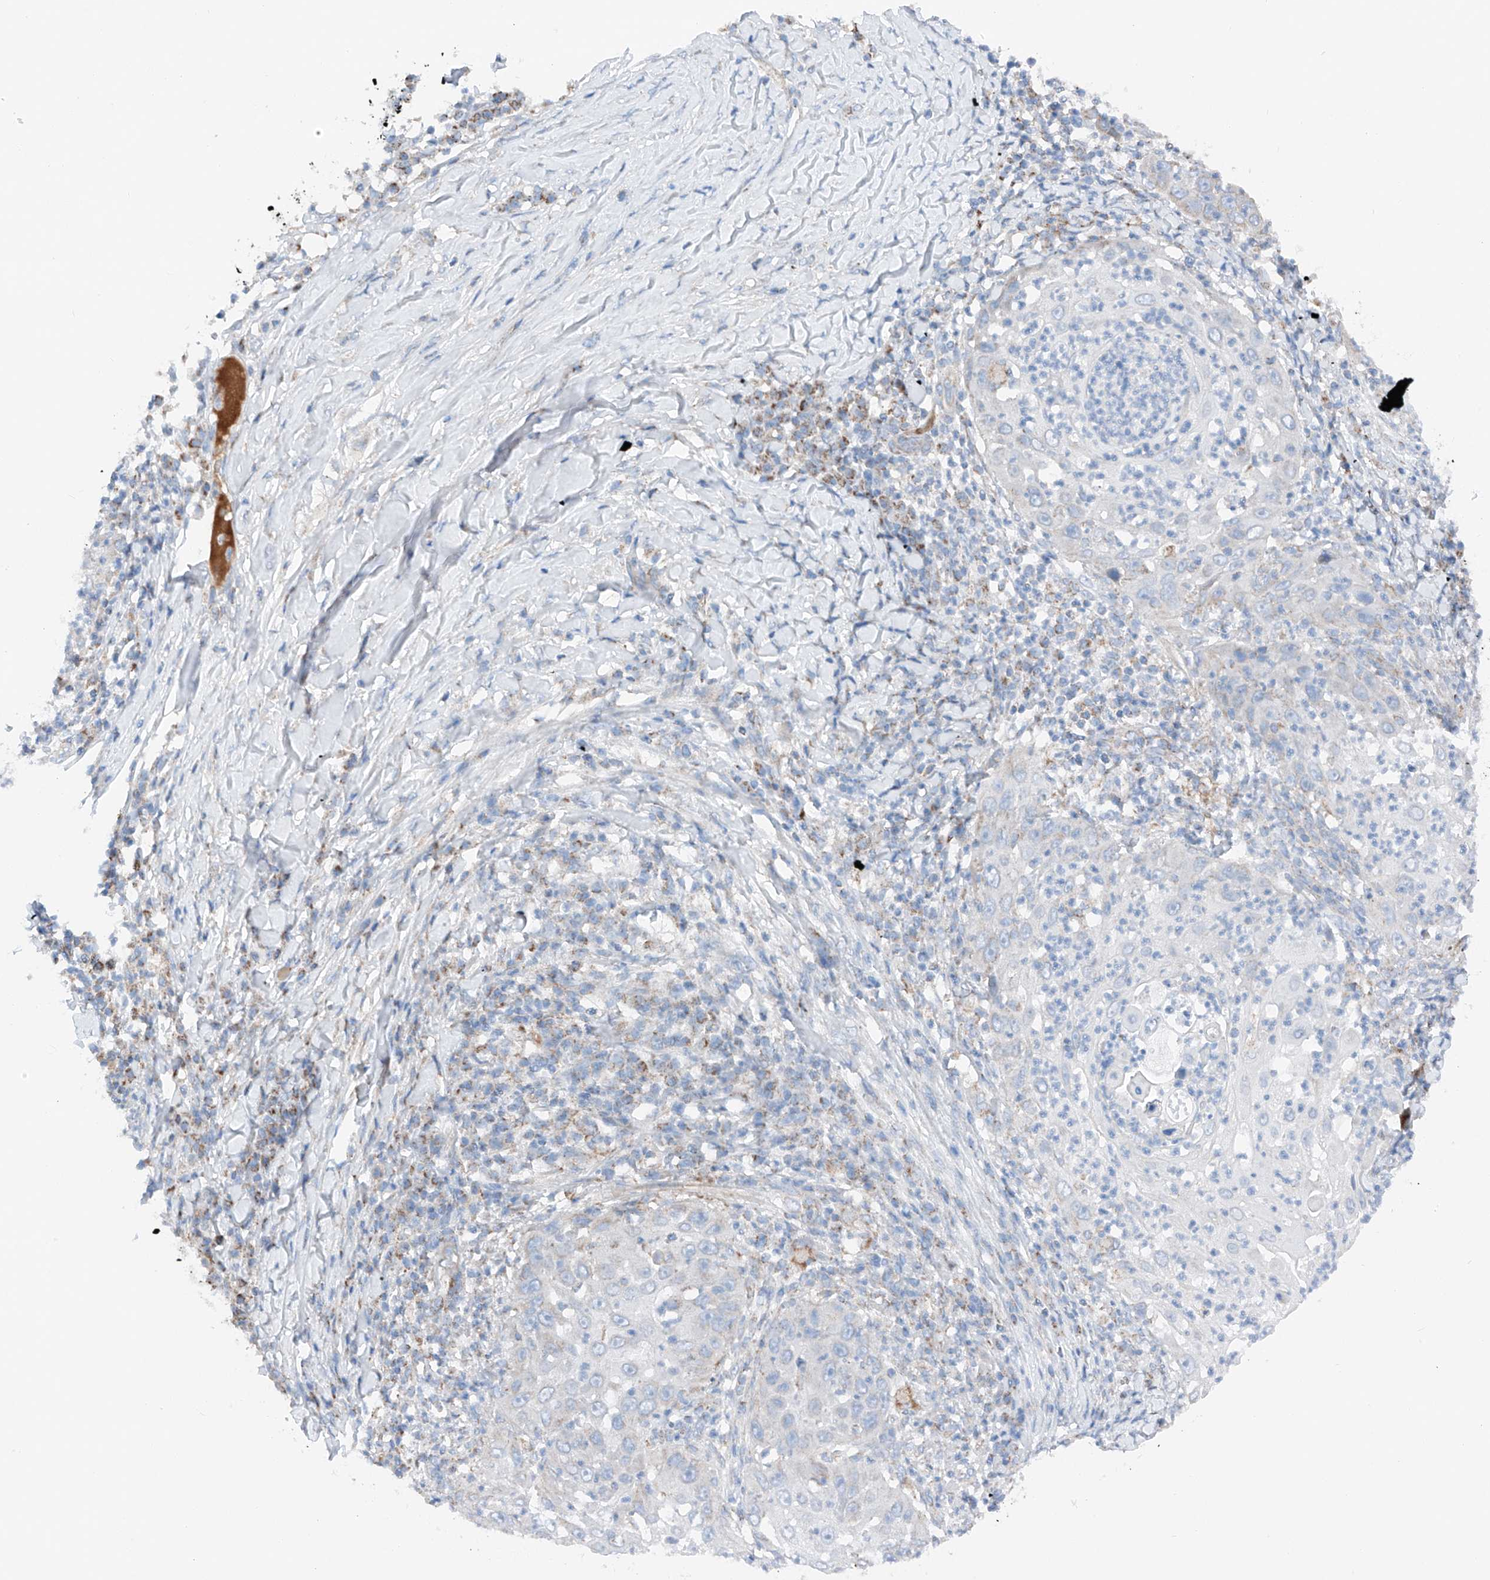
{"staining": {"intensity": "negative", "quantity": "none", "location": "none"}, "tissue": "skin cancer", "cell_type": "Tumor cells", "image_type": "cancer", "snomed": [{"axis": "morphology", "description": "Squamous cell carcinoma, NOS"}, {"axis": "topography", "description": "Skin"}], "caption": "DAB (3,3'-diaminobenzidine) immunohistochemical staining of skin cancer reveals no significant positivity in tumor cells.", "gene": "MRAP", "patient": {"sex": "female", "age": 44}}